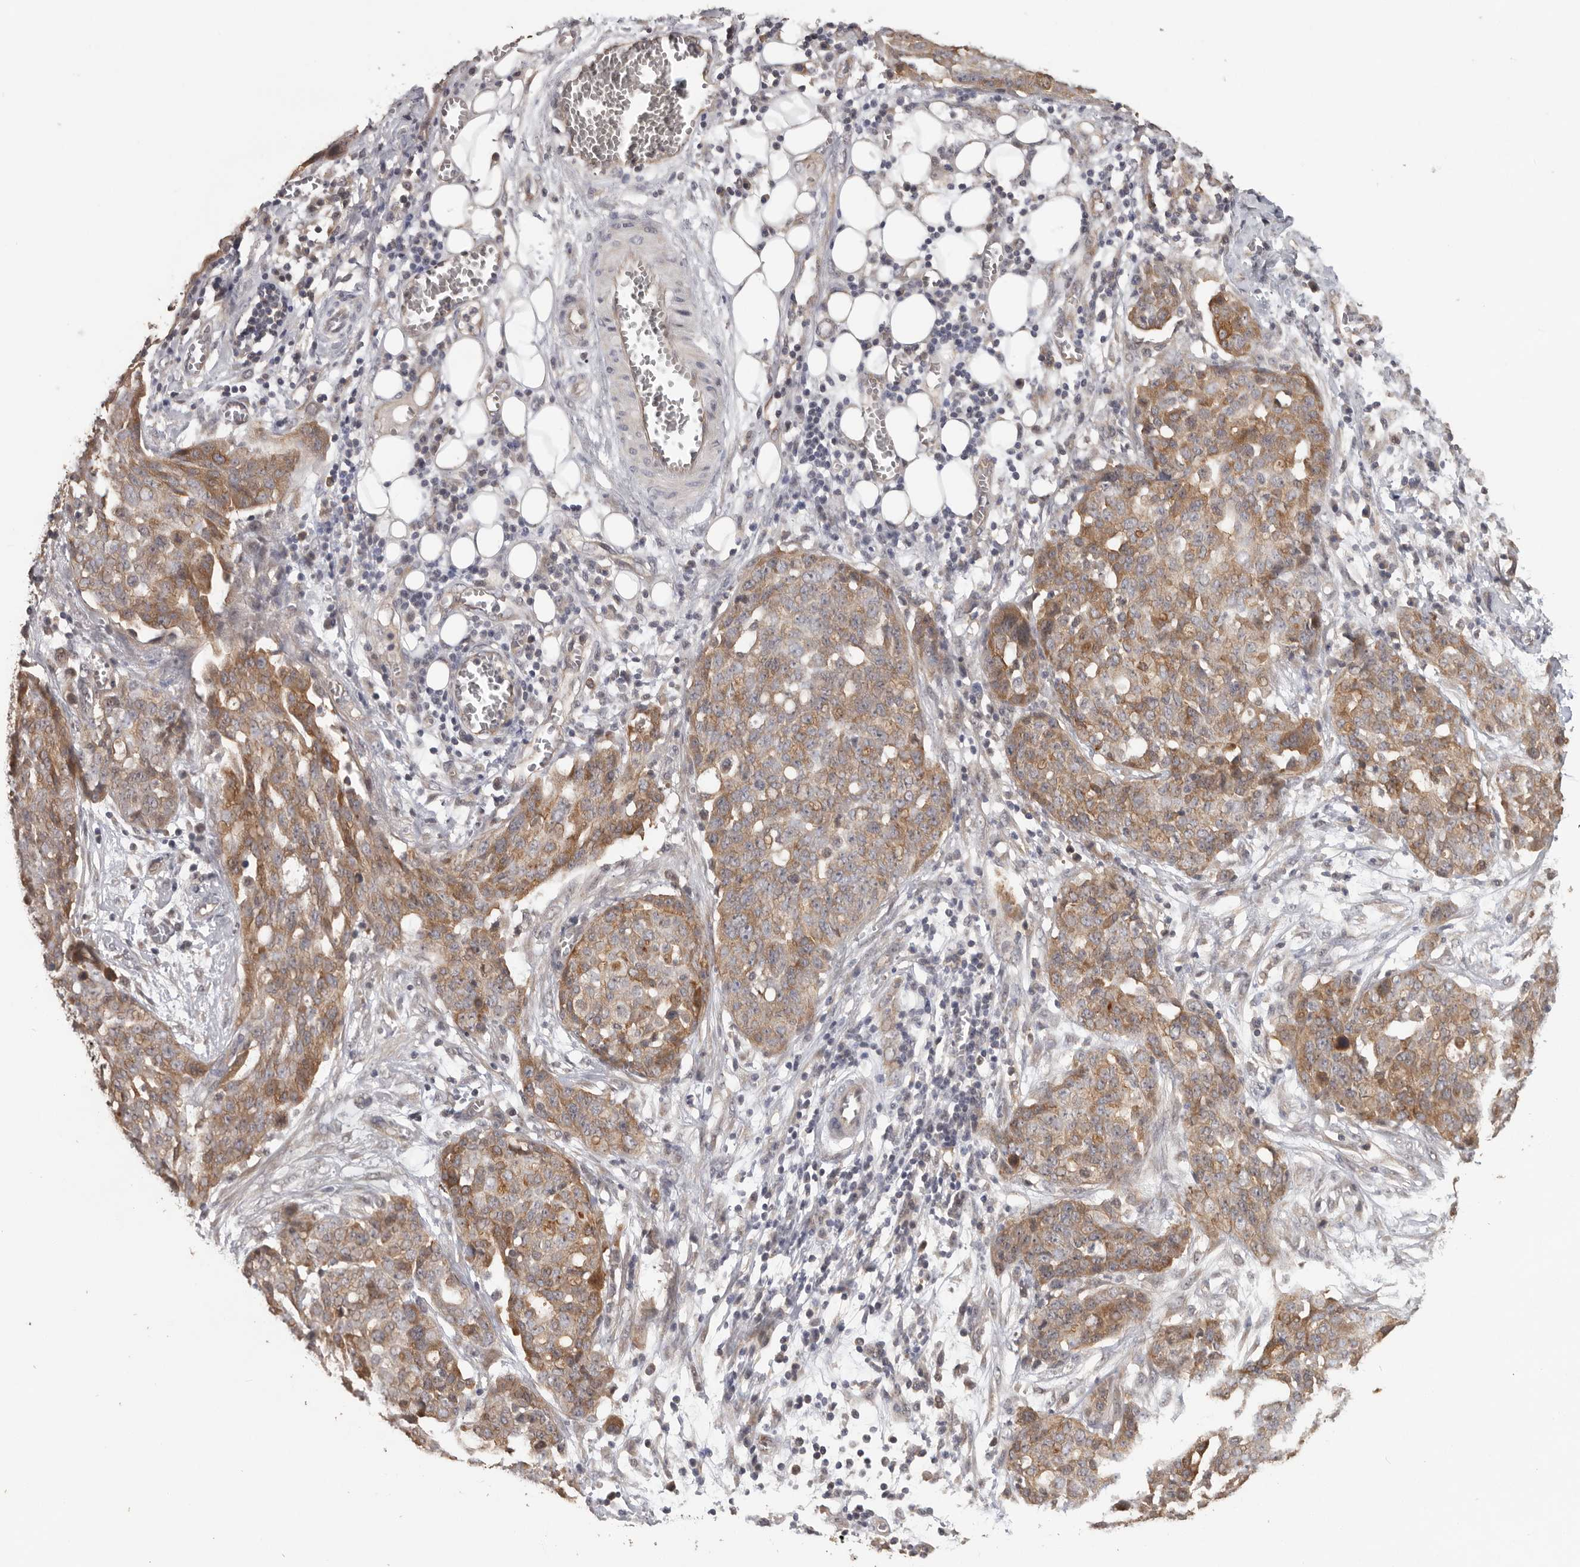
{"staining": {"intensity": "moderate", "quantity": ">75%", "location": "cytoplasmic/membranous"}, "tissue": "ovarian cancer", "cell_type": "Tumor cells", "image_type": "cancer", "snomed": [{"axis": "morphology", "description": "Cystadenocarcinoma, serous, NOS"}, {"axis": "topography", "description": "Soft tissue"}, {"axis": "topography", "description": "Ovary"}], "caption": "Tumor cells display medium levels of moderate cytoplasmic/membranous staining in approximately >75% of cells in ovarian cancer (serous cystadenocarcinoma).", "gene": "BAIAP2", "patient": {"sex": "female", "age": 57}}